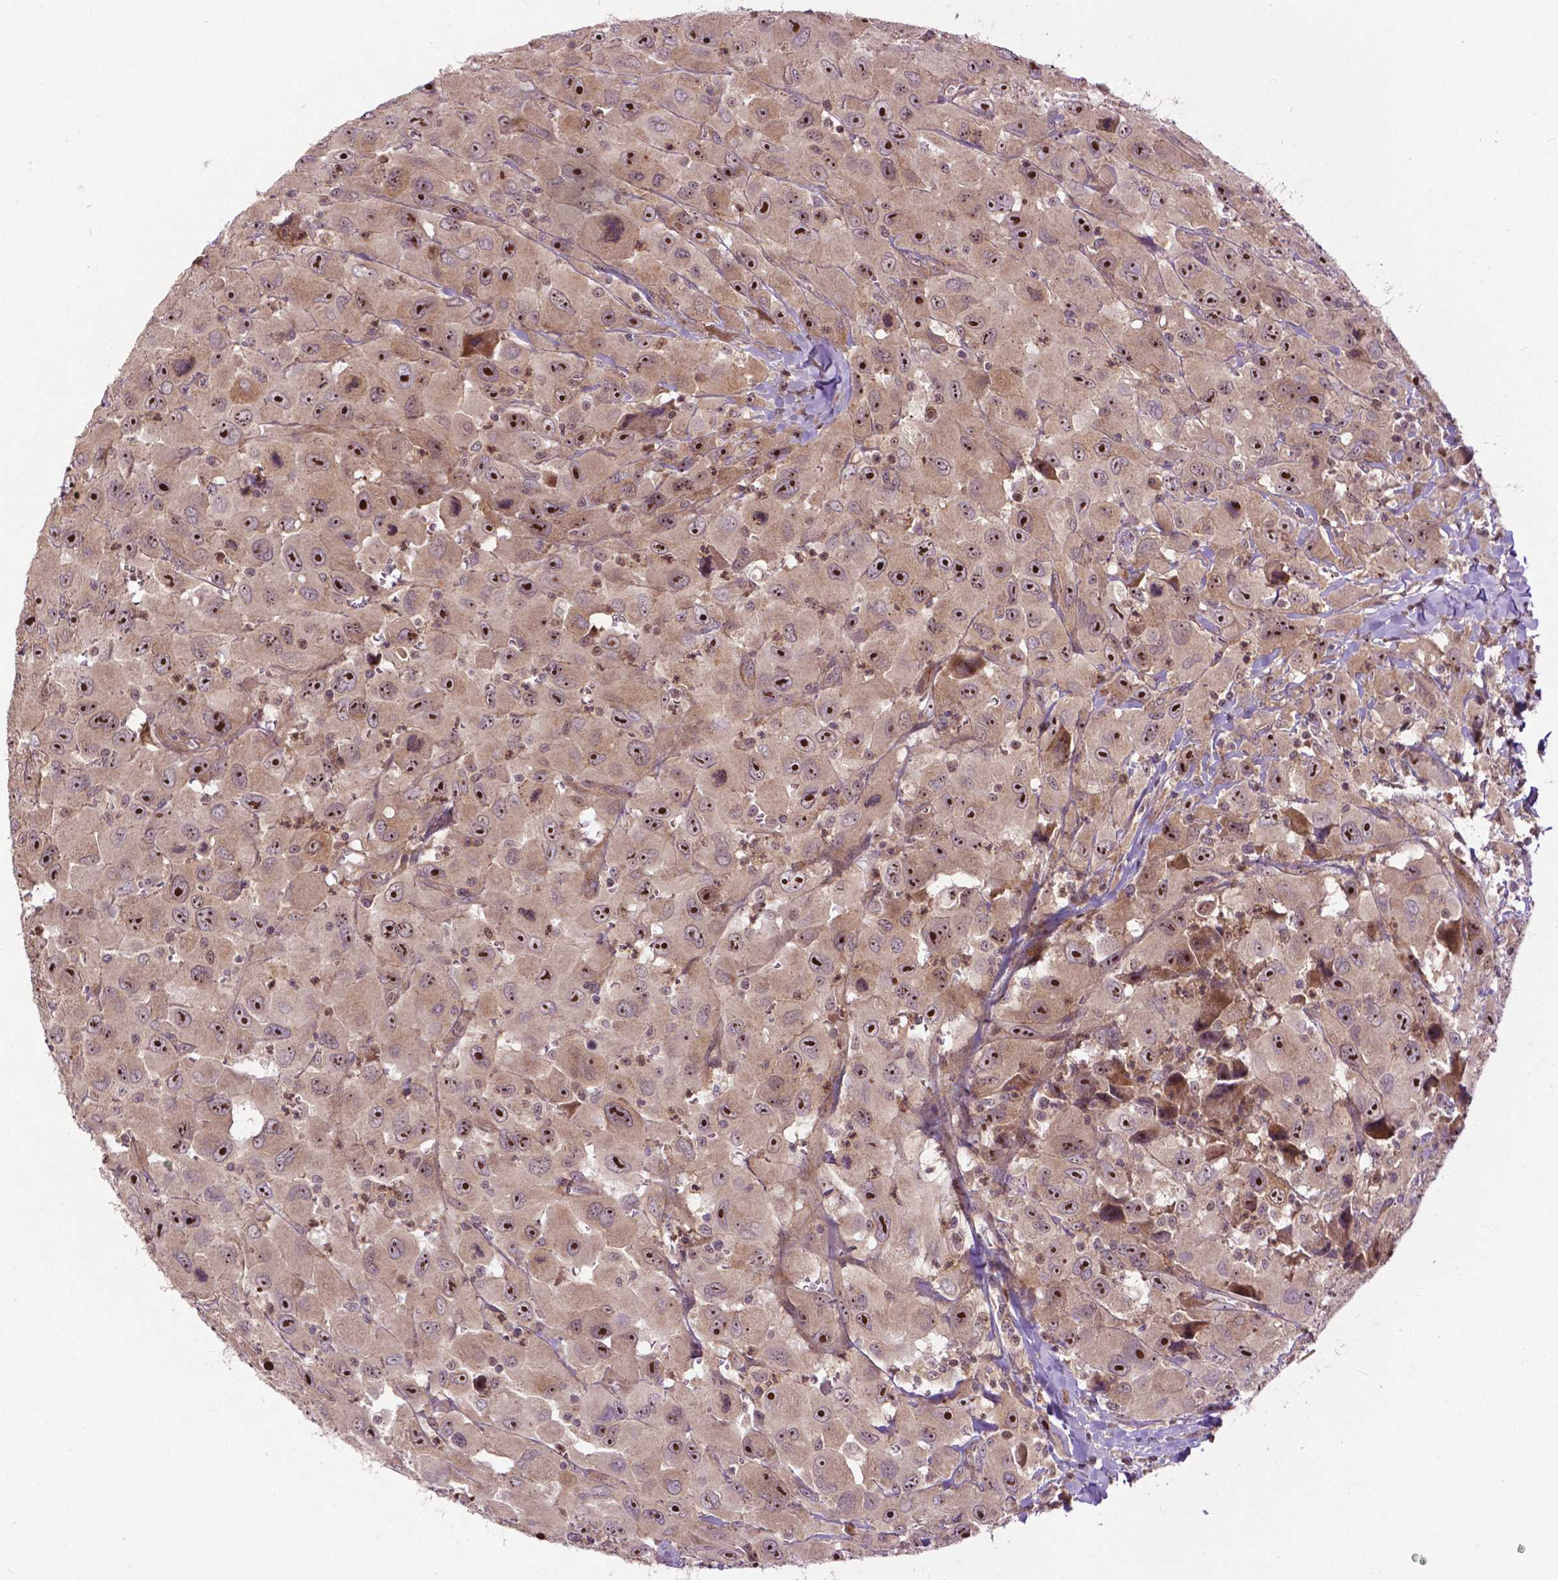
{"staining": {"intensity": "strong", "quantity": ">75%", "location": "nuclear"}, "tissue": "head and neck cancer", "cell_type": "Tumor cells", "image_type": "cancer", "snomed": [{"axis": "morphology", "description": "Squamous cell carcinoma, NOS"}, {"axis": "morphology", "description": "Squamous cell carcinoma, metastatic, NOS"}, {"axis": "topography", "description": "Oral tissue"}, {"axis": "topography", "description": "Head-Neck"}], "caption": "Immunohistochemistry (IHC) (DAB) staining of head and neck squamous cell carcinoma shows strong nuclear protein expression in about >75% of tumor cells. (IHC, brightfield microscopy, high magnification).", "gene": "PARP3", "patient": {"sex": "female", "age": 85}}